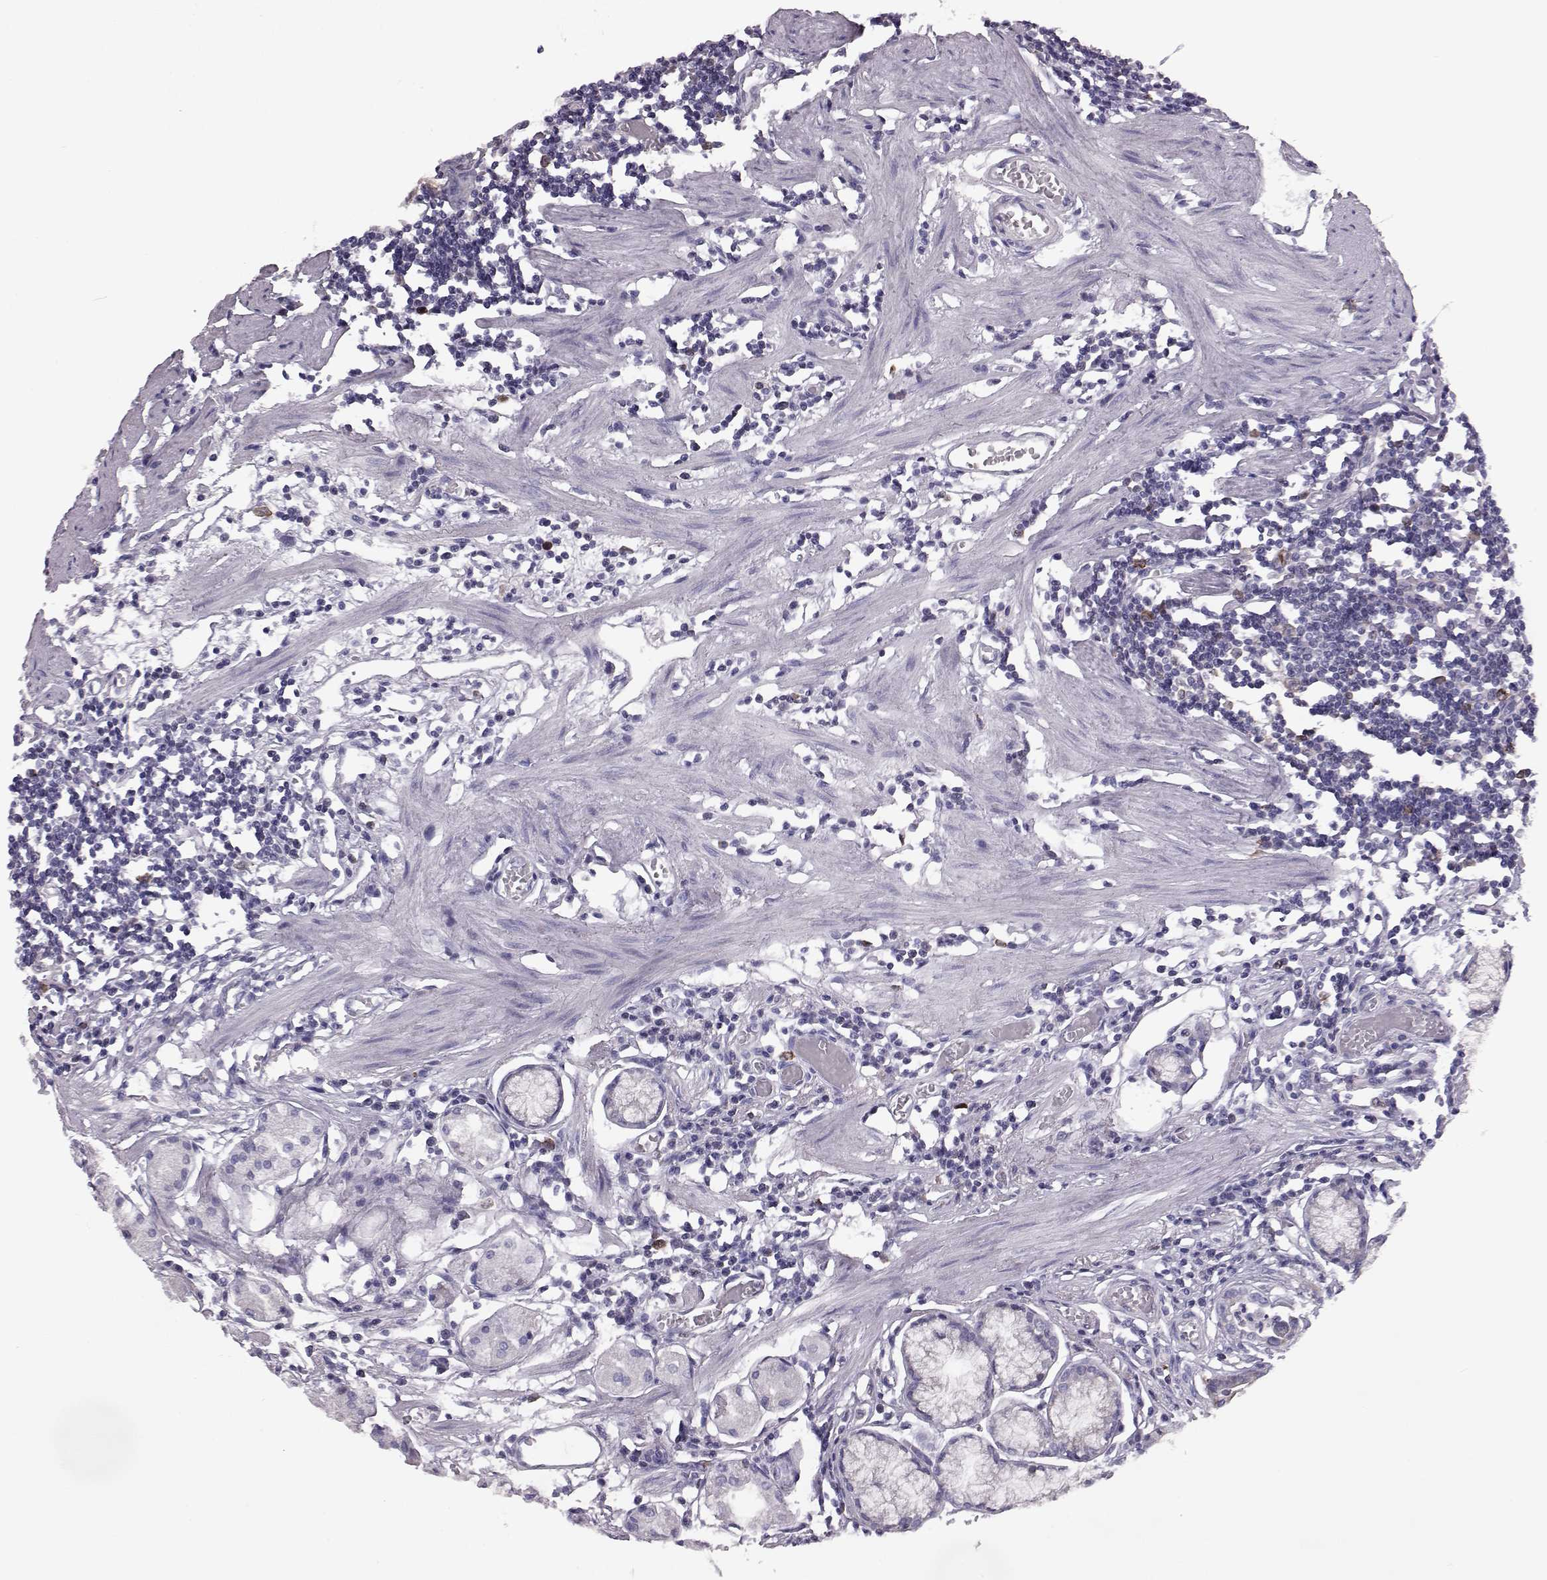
{"staining": {"intensity": "moderate", "quantity": "<25%", "location": "cytoplasmic/membranous"}, "tissue": "stomach", "cell_type": "Glandular cells", "image_type": "normal", "snomed": [{"axis": "morphology", "description": "Normal tissue, NOS"}, {"axis": "topography", "description": "Stomach"}], "caption": "Immunohistochemistry micrograph of normal stomach stained for a protein (brown), which reveals low levels of moderate cytoplasmic/membranous expression in about <25% of glandular cells.", "gene": "ELOVL5", "patient": {"sex": "male", "age": 55}}